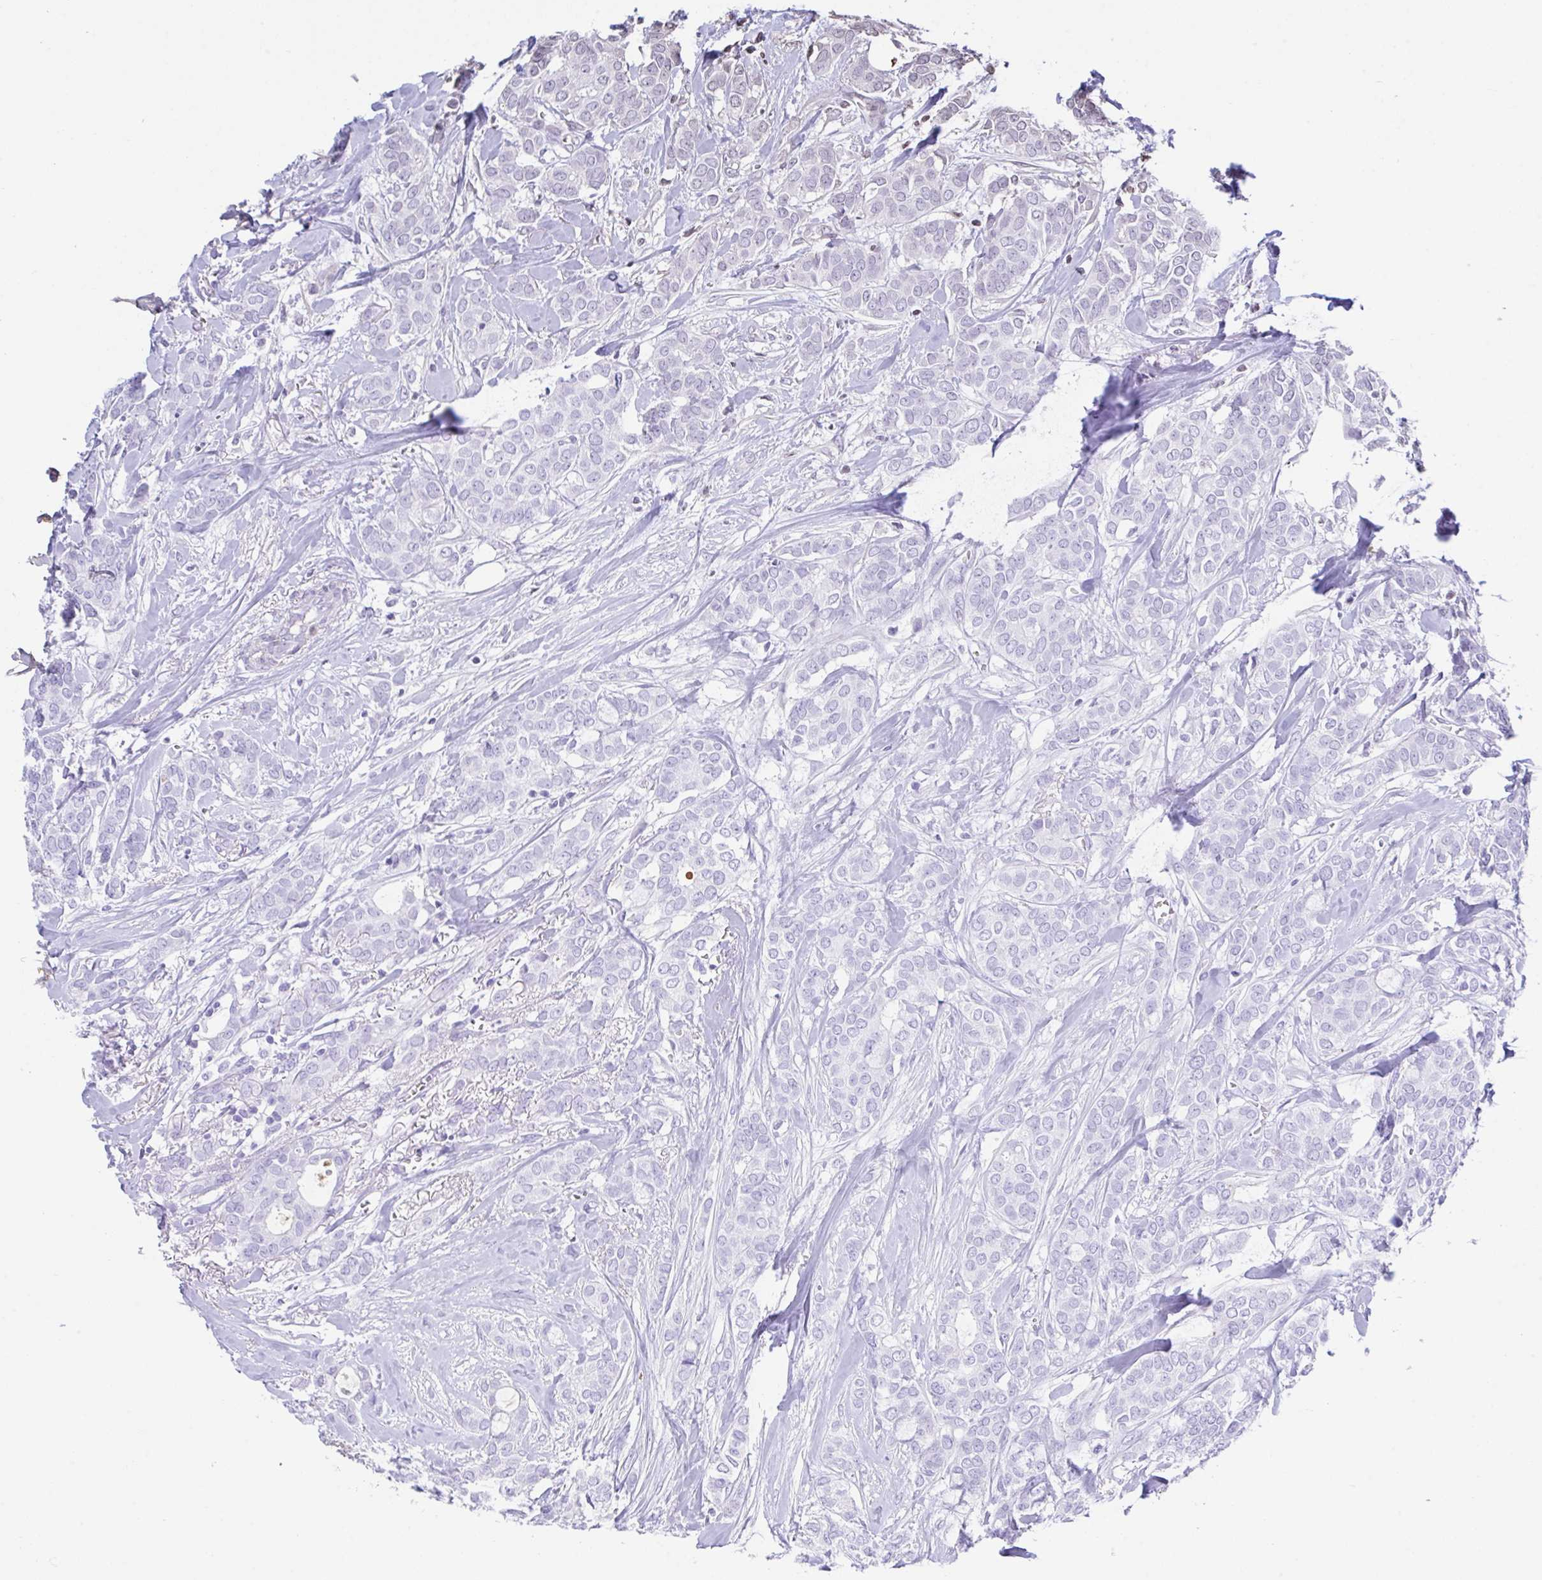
{"staining": {"intensity": "negative", "quantity": "none", "location": "none"}, "tissue": "breast cancer", "cell_type": "Tumor cells", "image_type": "cancer", "snomed": [{"axis": "morphology", "description": "Duct carcinoma"}, {"axis": "topography", "description": "Breast"}], "caption": "Image shows no protein expression in tumor cells of breast invasive ductal carcinoma tissue.", "gene": "HOXC12", "patient": {"sex": "female", "age": 84}}